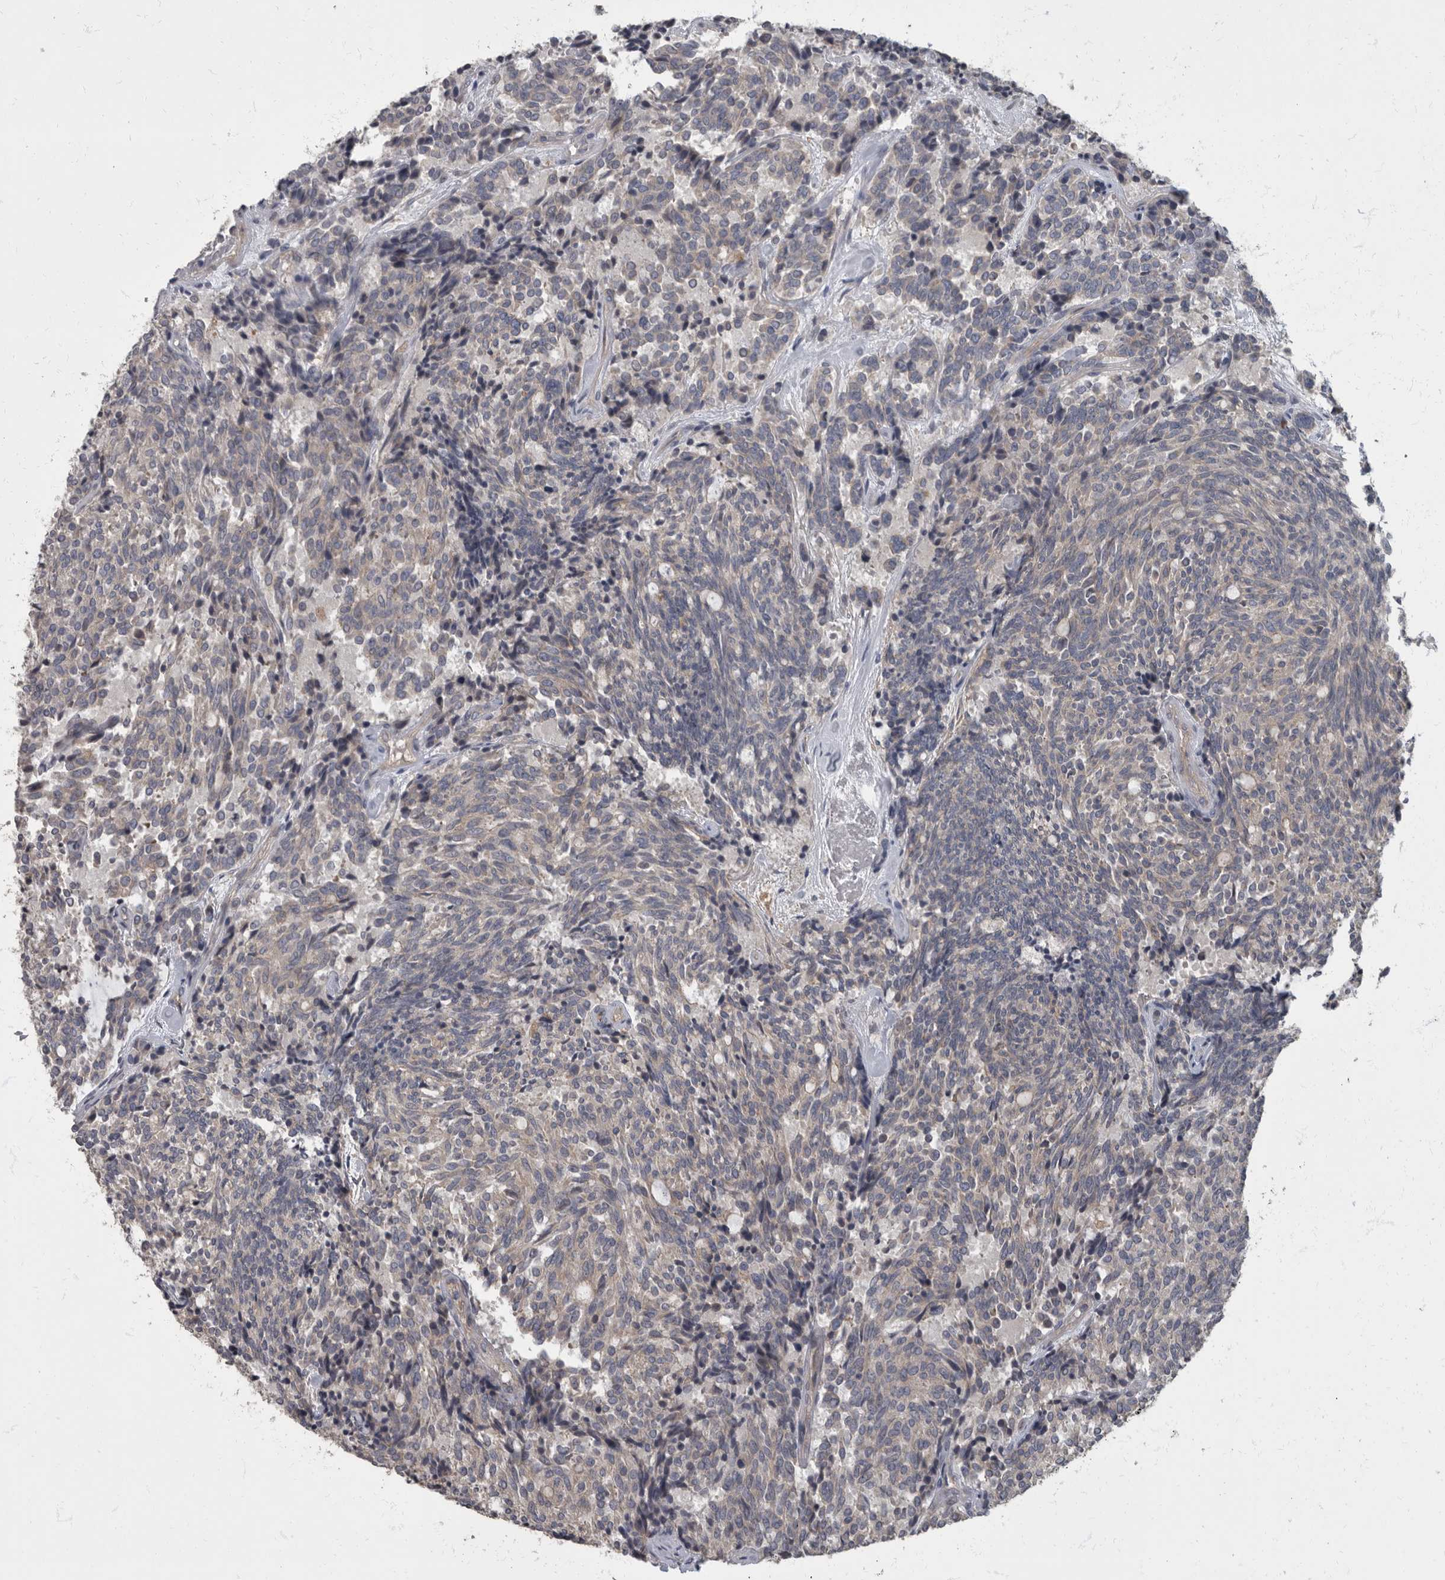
{"staining": {"intensity": "negative", "quantity": "none", "location": "none"}, "tissue": "carcinoid", "cell_type": "Tumor cells", "image_type": "cancer", "snomed": [{"axis": "morphology", "description": "Carcinoid, malignant, NOS"}, {"axis": "topography", "description": "Pancreas"}], "caption": "High magnification brightfield microscopy of carcinoid (malignant) stained with DAB (brown) and counterstained with hematoxylin (blue): tumor cells show no significant expression.", "gene": "PDK1", "patient": {"sex": "female", "age": 54}}